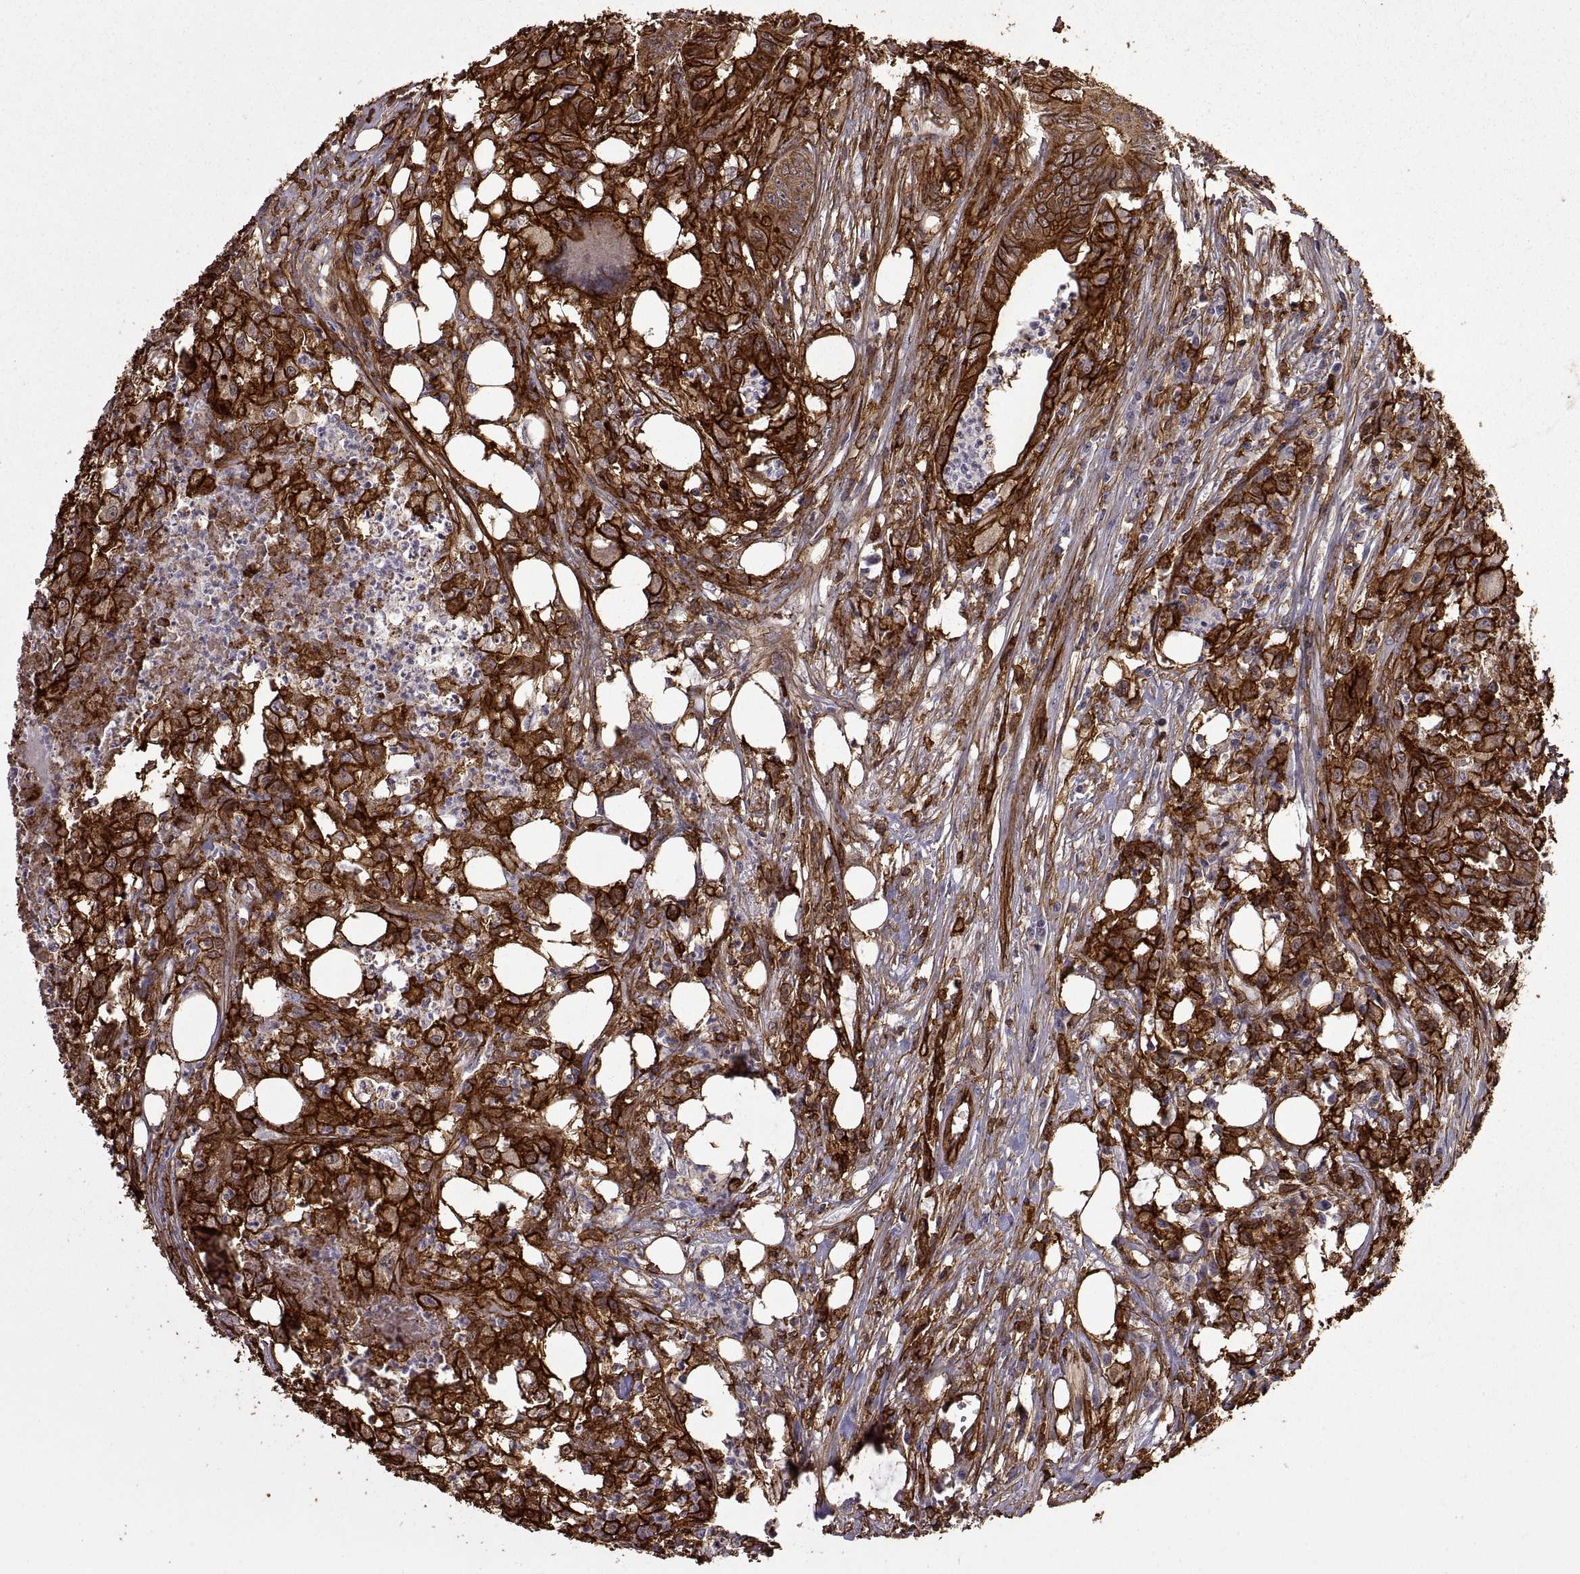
{"staining": {"intensity": "strong", "quantity": ">75%", "location": "cytoplasmic/membranous"}, "tissue": "colorectal cancer", "cell_type": "Tumor cells", "image_type": "cancer", "snomed": [{"axis": "morphology", "description": "Adenocarcinoma, NOS"}, {"axis": "topography", "description": "Colon"}], "caption": "The immunohistochemical stain shows strong cytoplasmic/membranous positivity in tumor cells of colorectal cancer tissue. The protein is stained brown, and the nuclei are stained in blue (DAB IHC with brightfield microscopy, high magnification).", "gene": "S100A10", "patient": {"sex": "male", "age": 84}}